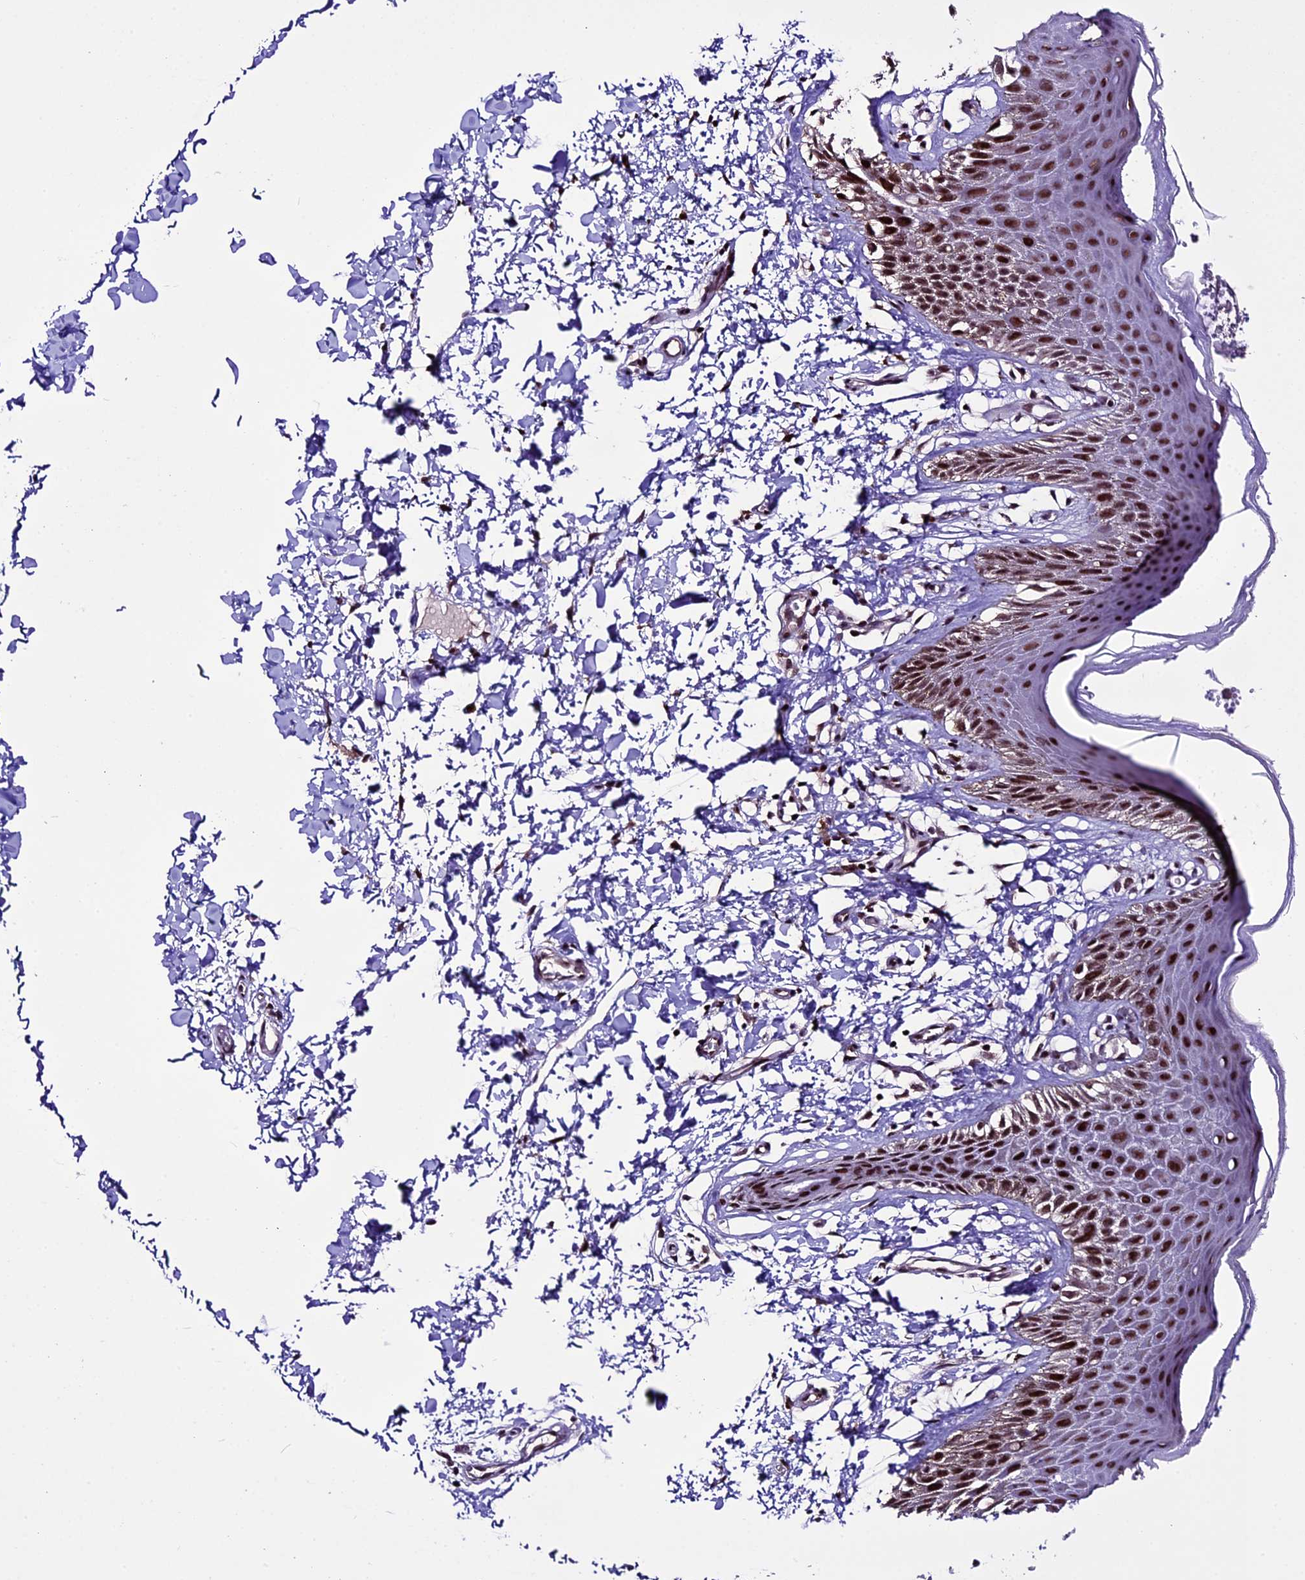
{"staining": {"intensity": "strong", "quantity": ">75%", "location": "nuclear"}, "tissue": "skin", "cell_type": "Epidermal cells", "image_type": "normal", "snomed": [{"axis": "morphology", "description": "Normal tissue, NOS"}, {"axis": "topography", "description": "Anal"}], "caption": "Immunohistochemical staining of unremarkable human skin reveals high levels of strong nuclear expression in approximately >75% of epidermal cells. (DAB (3,3'-diaminobenzidine) = brown stain, brightfield microscopy at high magnification).", "gene": "TCP11L2", "patient": {"sex": "male", "age": 44}}